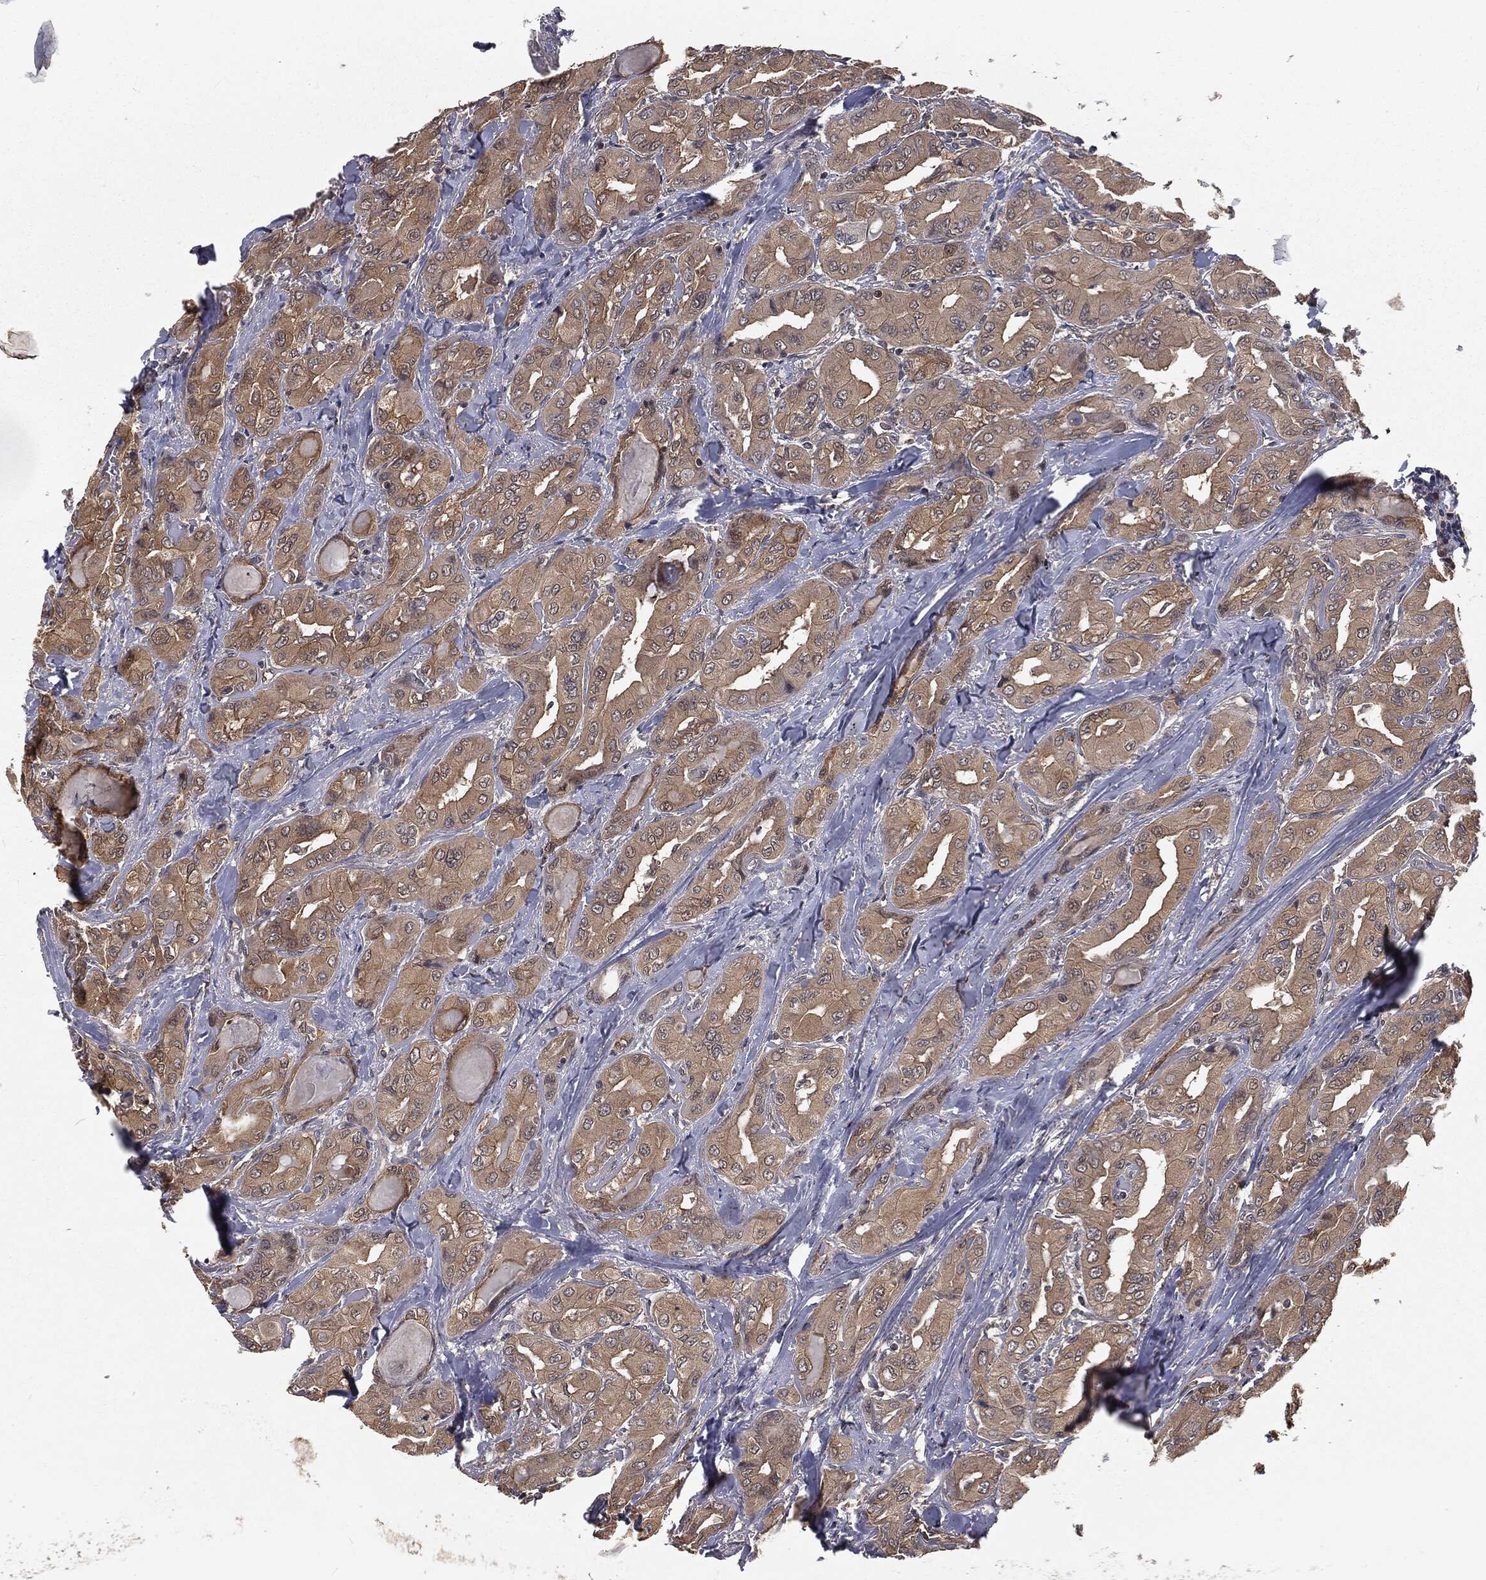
{"staining": {"intensity": "weak", "quantity": ">75%", "location": "cytoplasmic/membranous"}, "tissue": "thyroid cancer", "cell_type": "Tumor cells", "image_type": "cancer", "snomed": [{"axis": "morphology", "description": "Normal tissue, NOS"}, {"axis": "morphology", "description": "Papillary adenocarcinoma, NOS"}, {"axis": "topography", "description": "Thyroid gland"}], "caption": "DAB (3,3'-diaminobenzidine) immunohistochemical staining of thyroid cancer shows weak cytoplasmic/membranous protein staining in about >75% of tumor cells.", "gene": "FBXO7", "patient": {"sex": "female", "age": 66}}